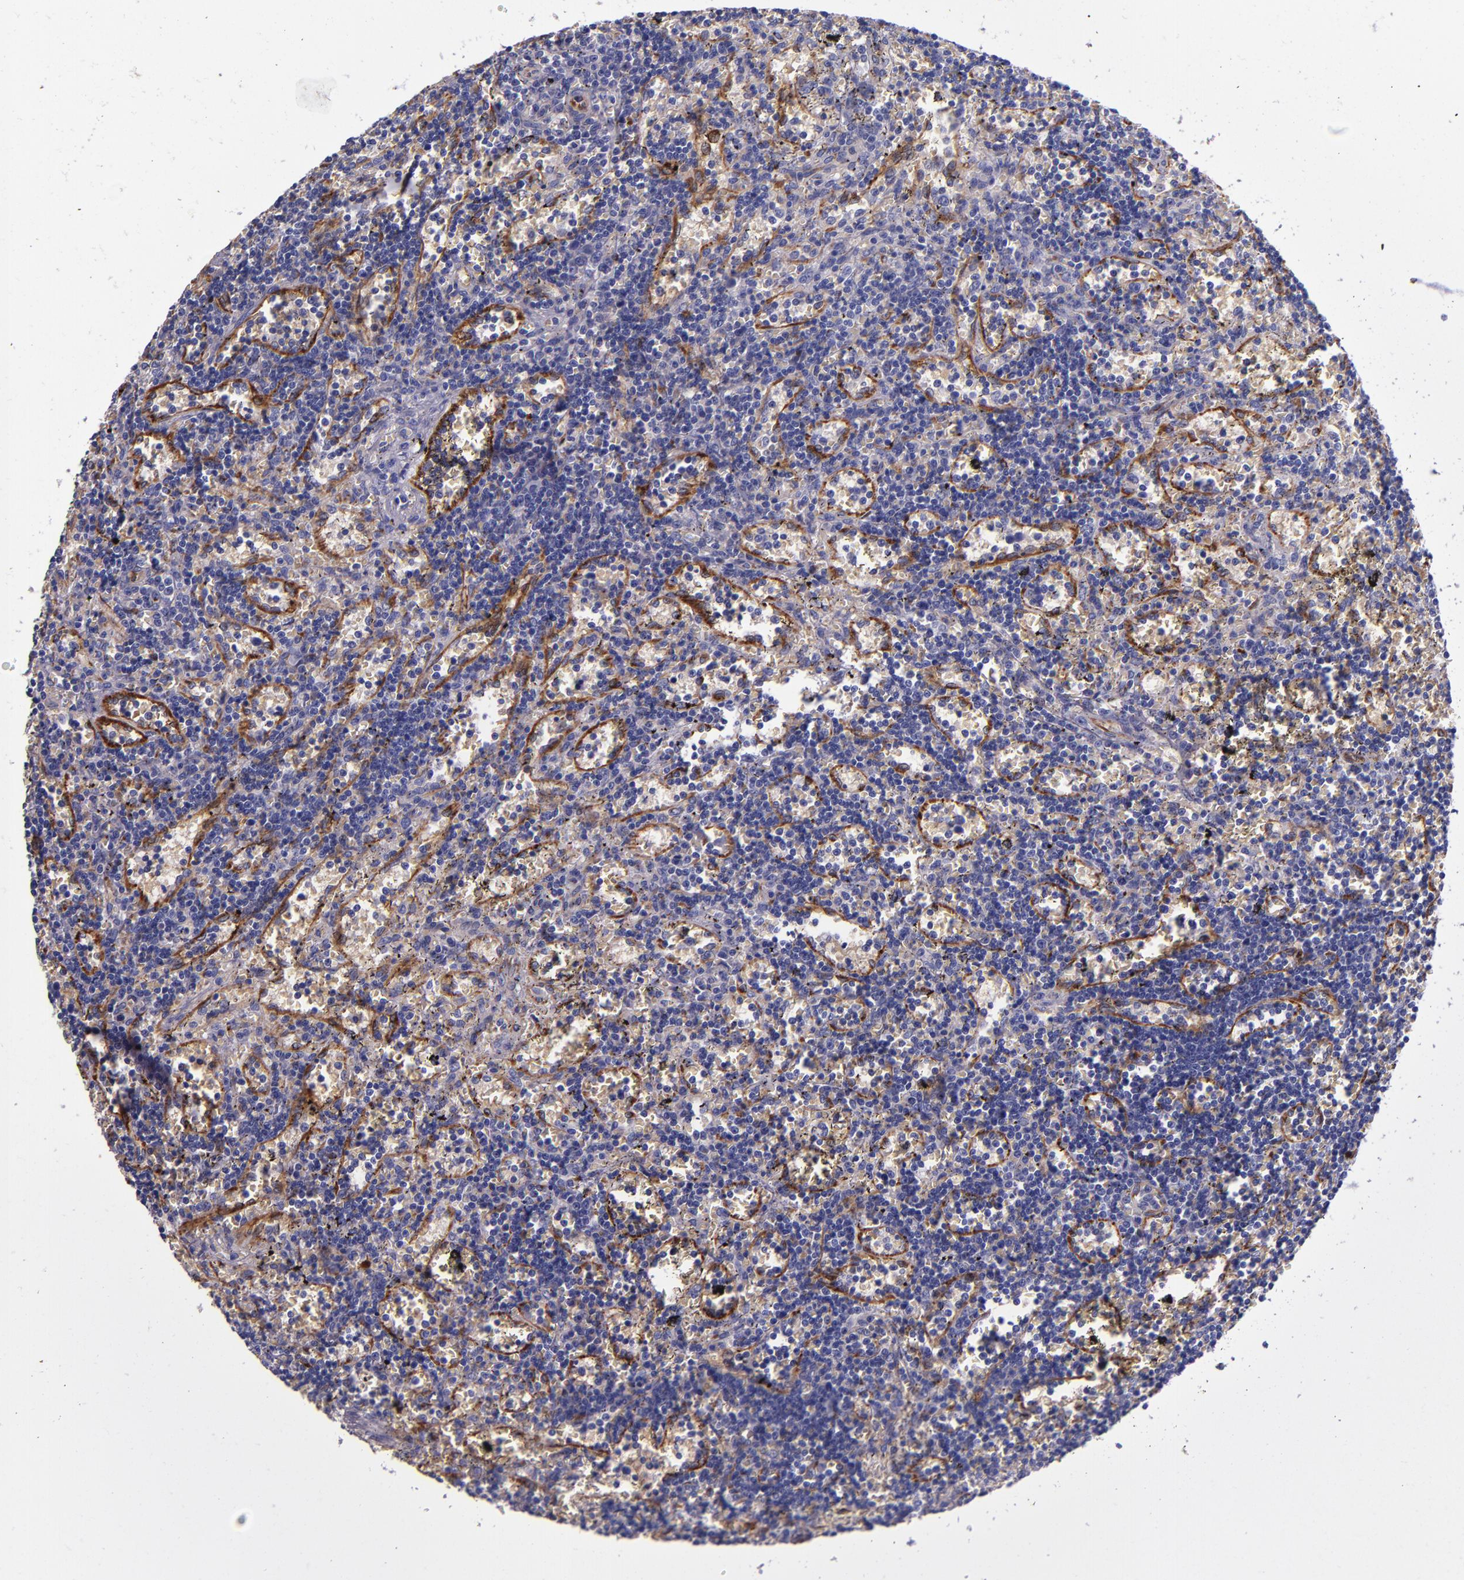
{"staining": {"intensity": "negative", "quantity": "none", "location": "none"}, "tissue": "lymphoma", "cell_type": "Tumor cells", "image_type": "cancer", "snomed": [{"axis": "morphology", "description": "Malignant lymphoma, non-Hodgkin's type, Low grade"}, {"axis": "topography", "description": "Spleen"}], "caption": "A histopathology image of human lymphoma is negative for staining in tumor cells.", "gene": "CLEC3B", "patient": {"sex": "male", "age": 60}}